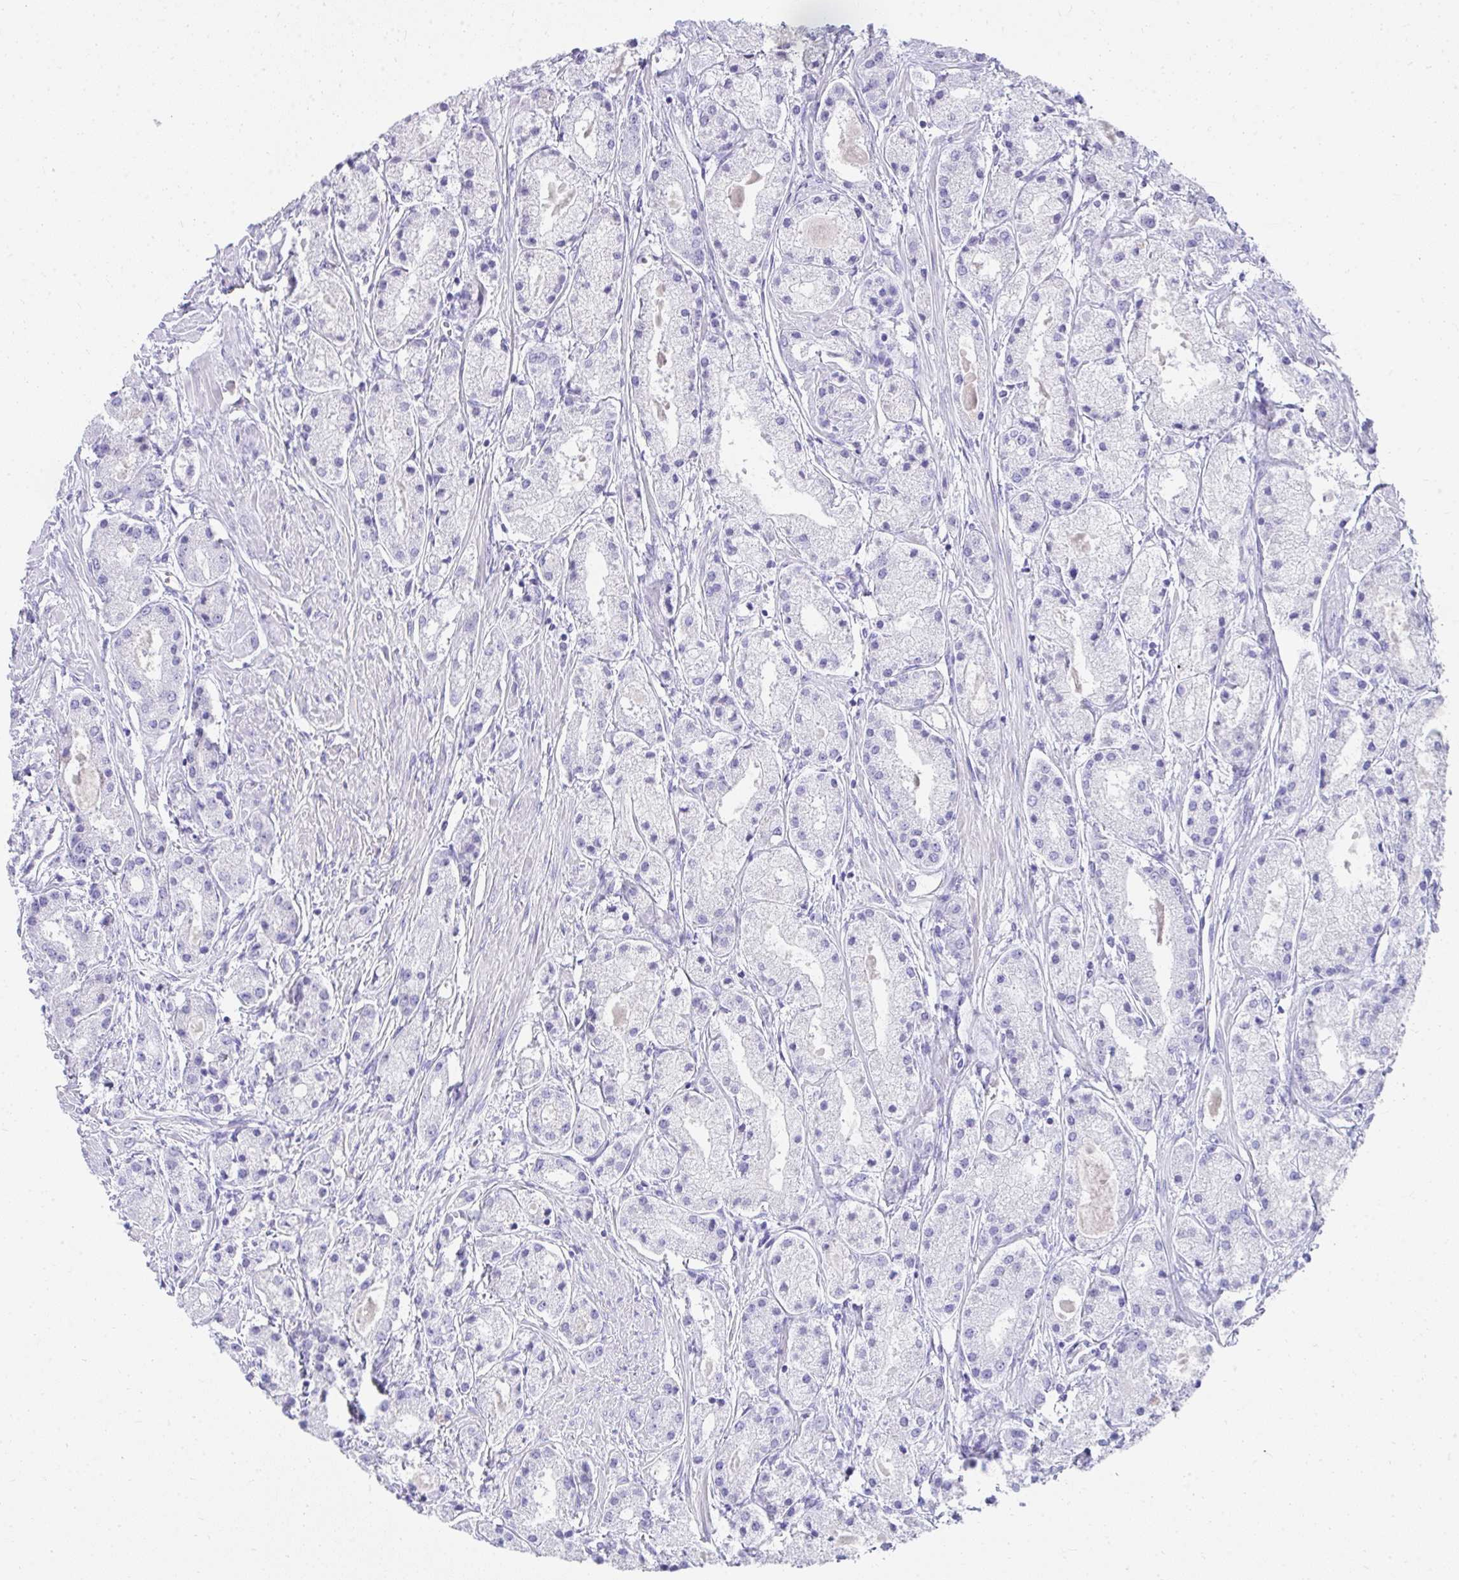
{"staining": {"intensity": "negative", "quantity": "none", "location": "none"}, "tissue": "prostate cancer", "cell_type": "Tumor cells", "image_type": "cancer", "snomed": [{"axis": "morphology", "description": "Adenocarcinoma, High grade"}, {"axis": "topography", "description": "Prostate"}], "caption": "Human prostate cancer stained for a protein using immunohistochemistry displays no positivity in tumor cells.", "gene": "TNNT1", "patient": {"sex": "male", "age": 67}}